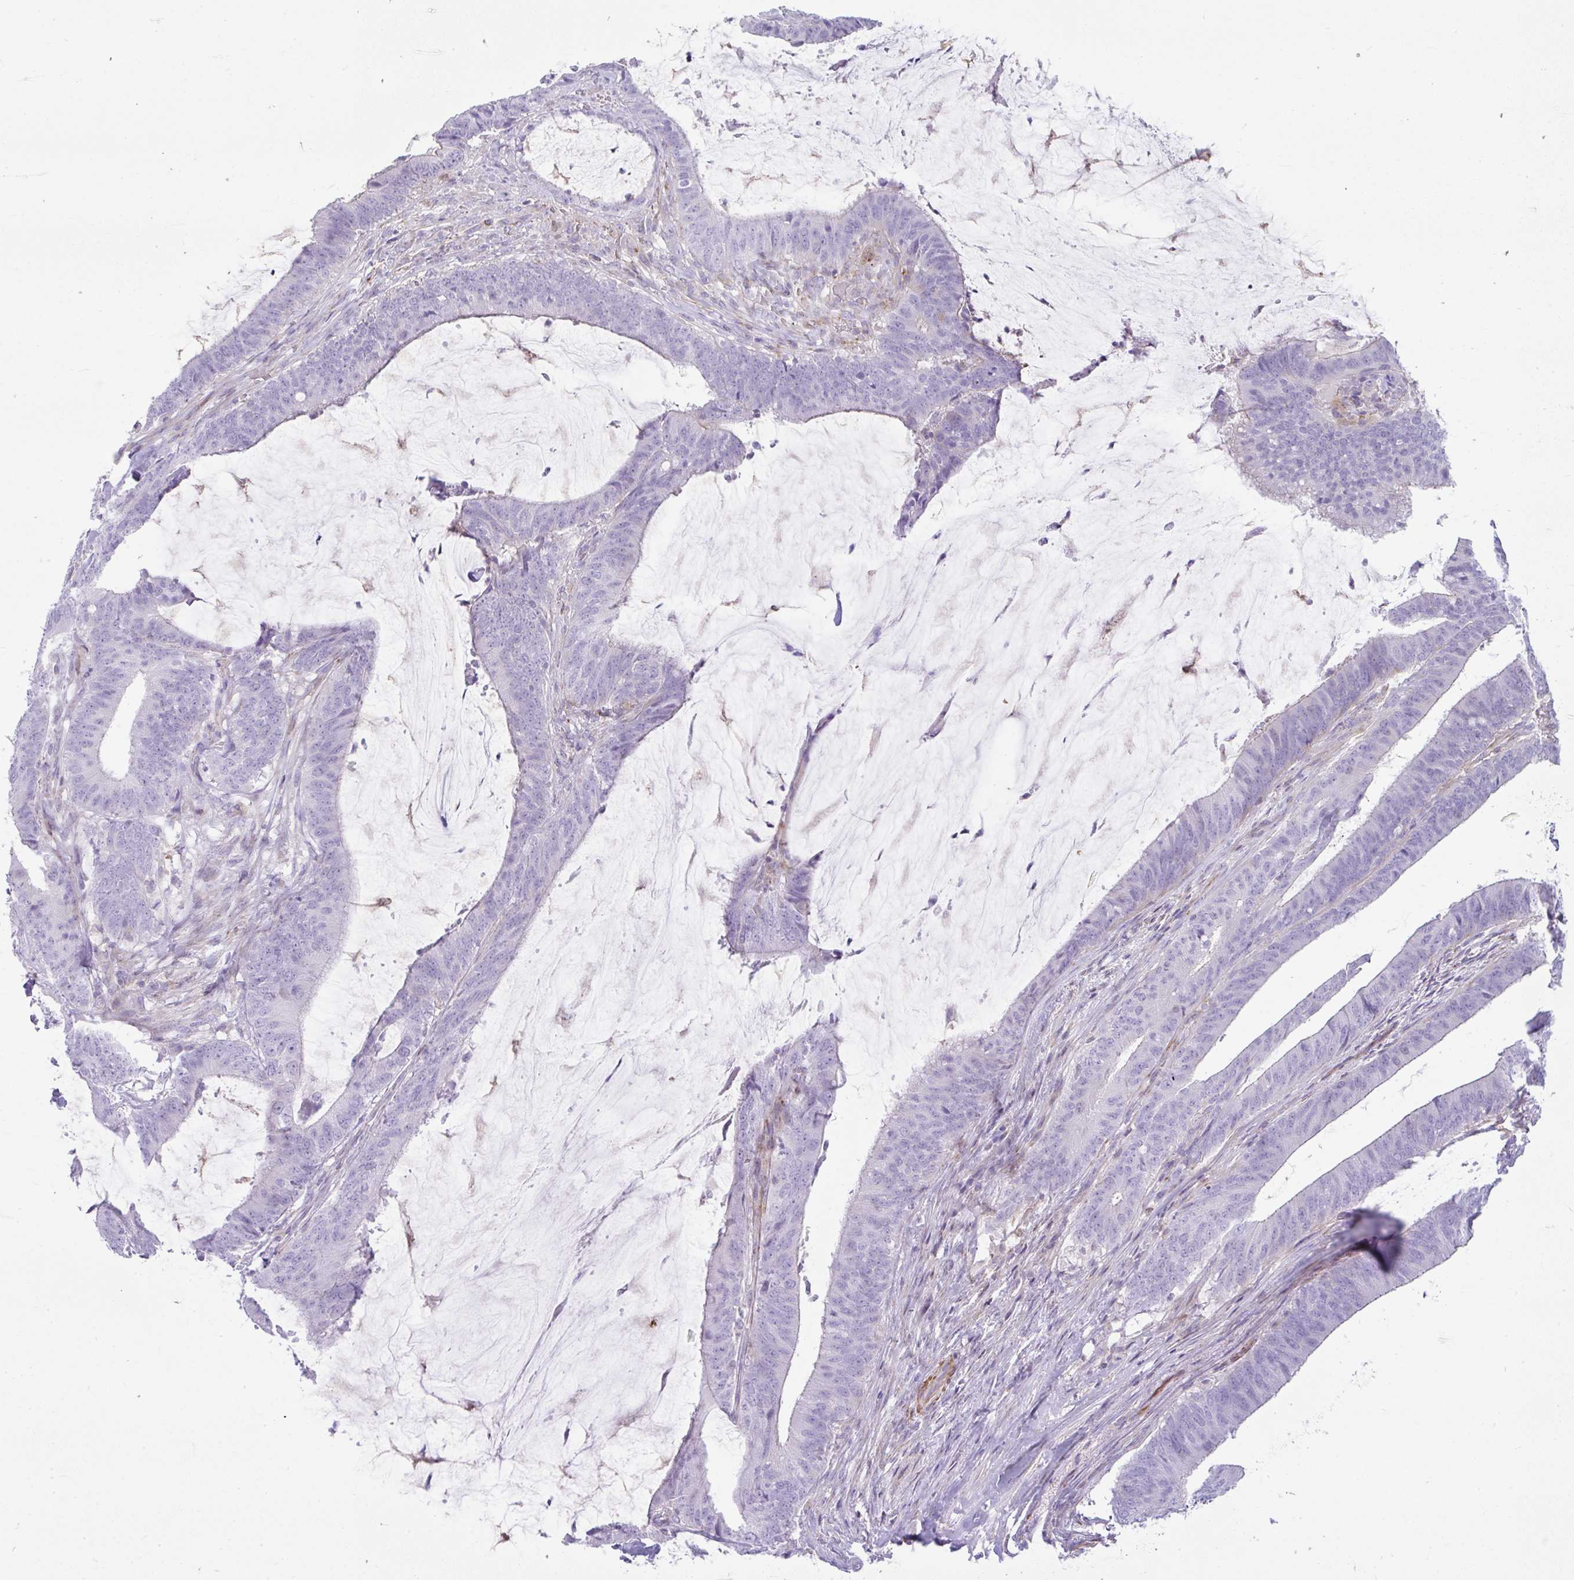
{"staining": {"intensity": "negative", "quantity": "none", "location": "none"}, "tissue": "colorectal cancer", "cell_type": "Tumor cells", "image_type": "cancer", "snomed": [{"axis": "morphology", "description": "Adenocarcinoma, NOS"}, {"axis": "topography", "description": "Colon"}], "caption": "Immunohistochemistry histopathology image of human colorectal cancer stained for a protein (brown), which reveals no staining in tumor cells. (DAB IHC with hematoxylin counter stain).", "gene": "CDRT15", "patient": {"sex": "female", "age": 43}}